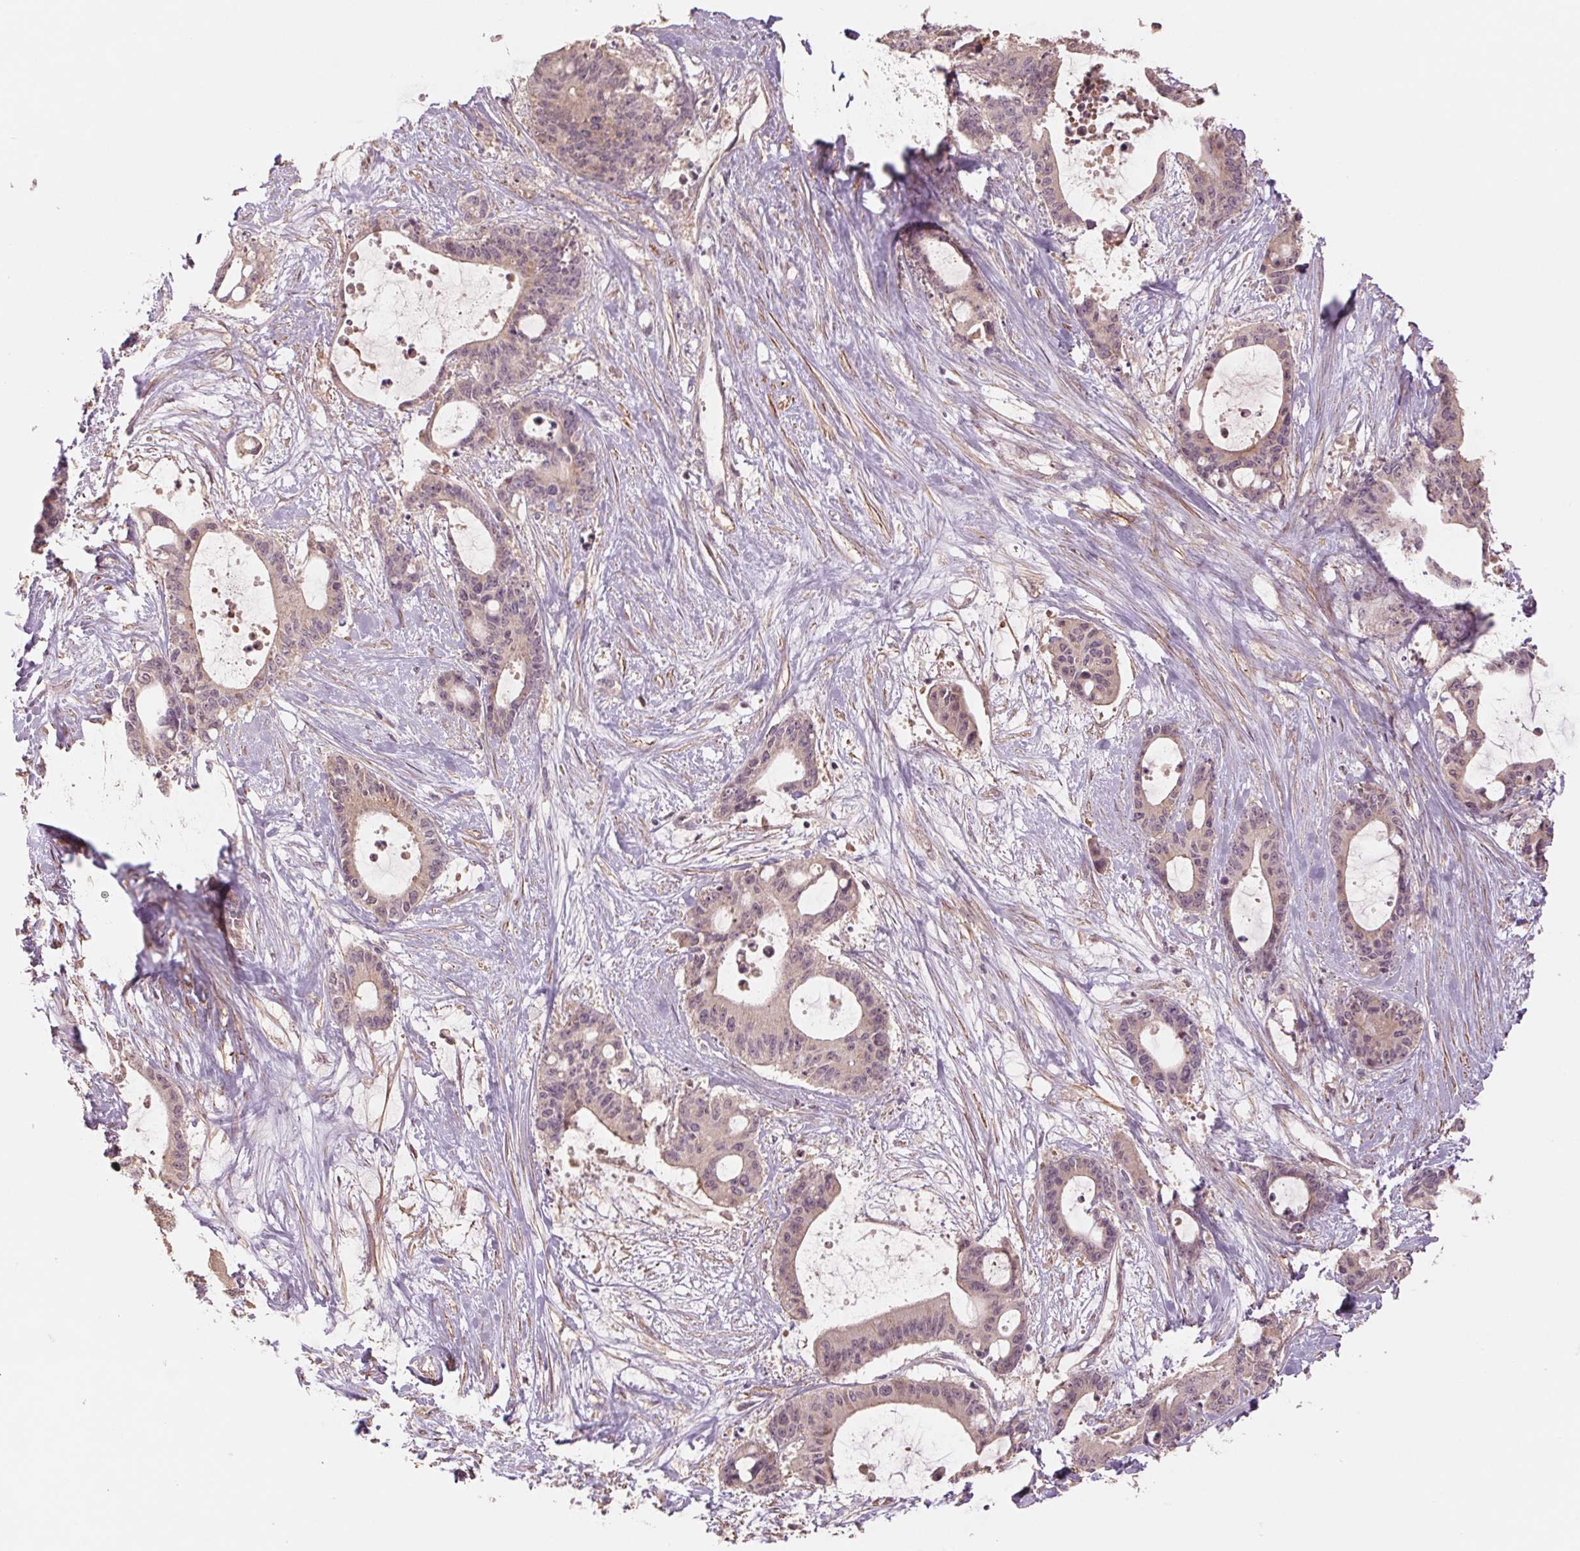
{"staining": {"intensity": "weak", "quantity": "<25%", "location": "cytoplasmic/membranous"}, "tissue": "liver cancer", "cell_type": "Tumor cells", "image_type": "cancer", "snomed": [{"axis": "morphology", "description": "Normal tissue, NOS"}, {"axis": "morphology", "description": "Cholangiocarcinoma"}, {"axis": "topography", "description": "Liver"}, {"axis": "topography", "description": "Peripheral nerve tissue"}], "caption": "Cholangiocarcinoma (liver) stained for a protein using IHC reveals no expression tumor cells.", "gene": "PPIA", "patient": {"sex": "female", "age": 73}}